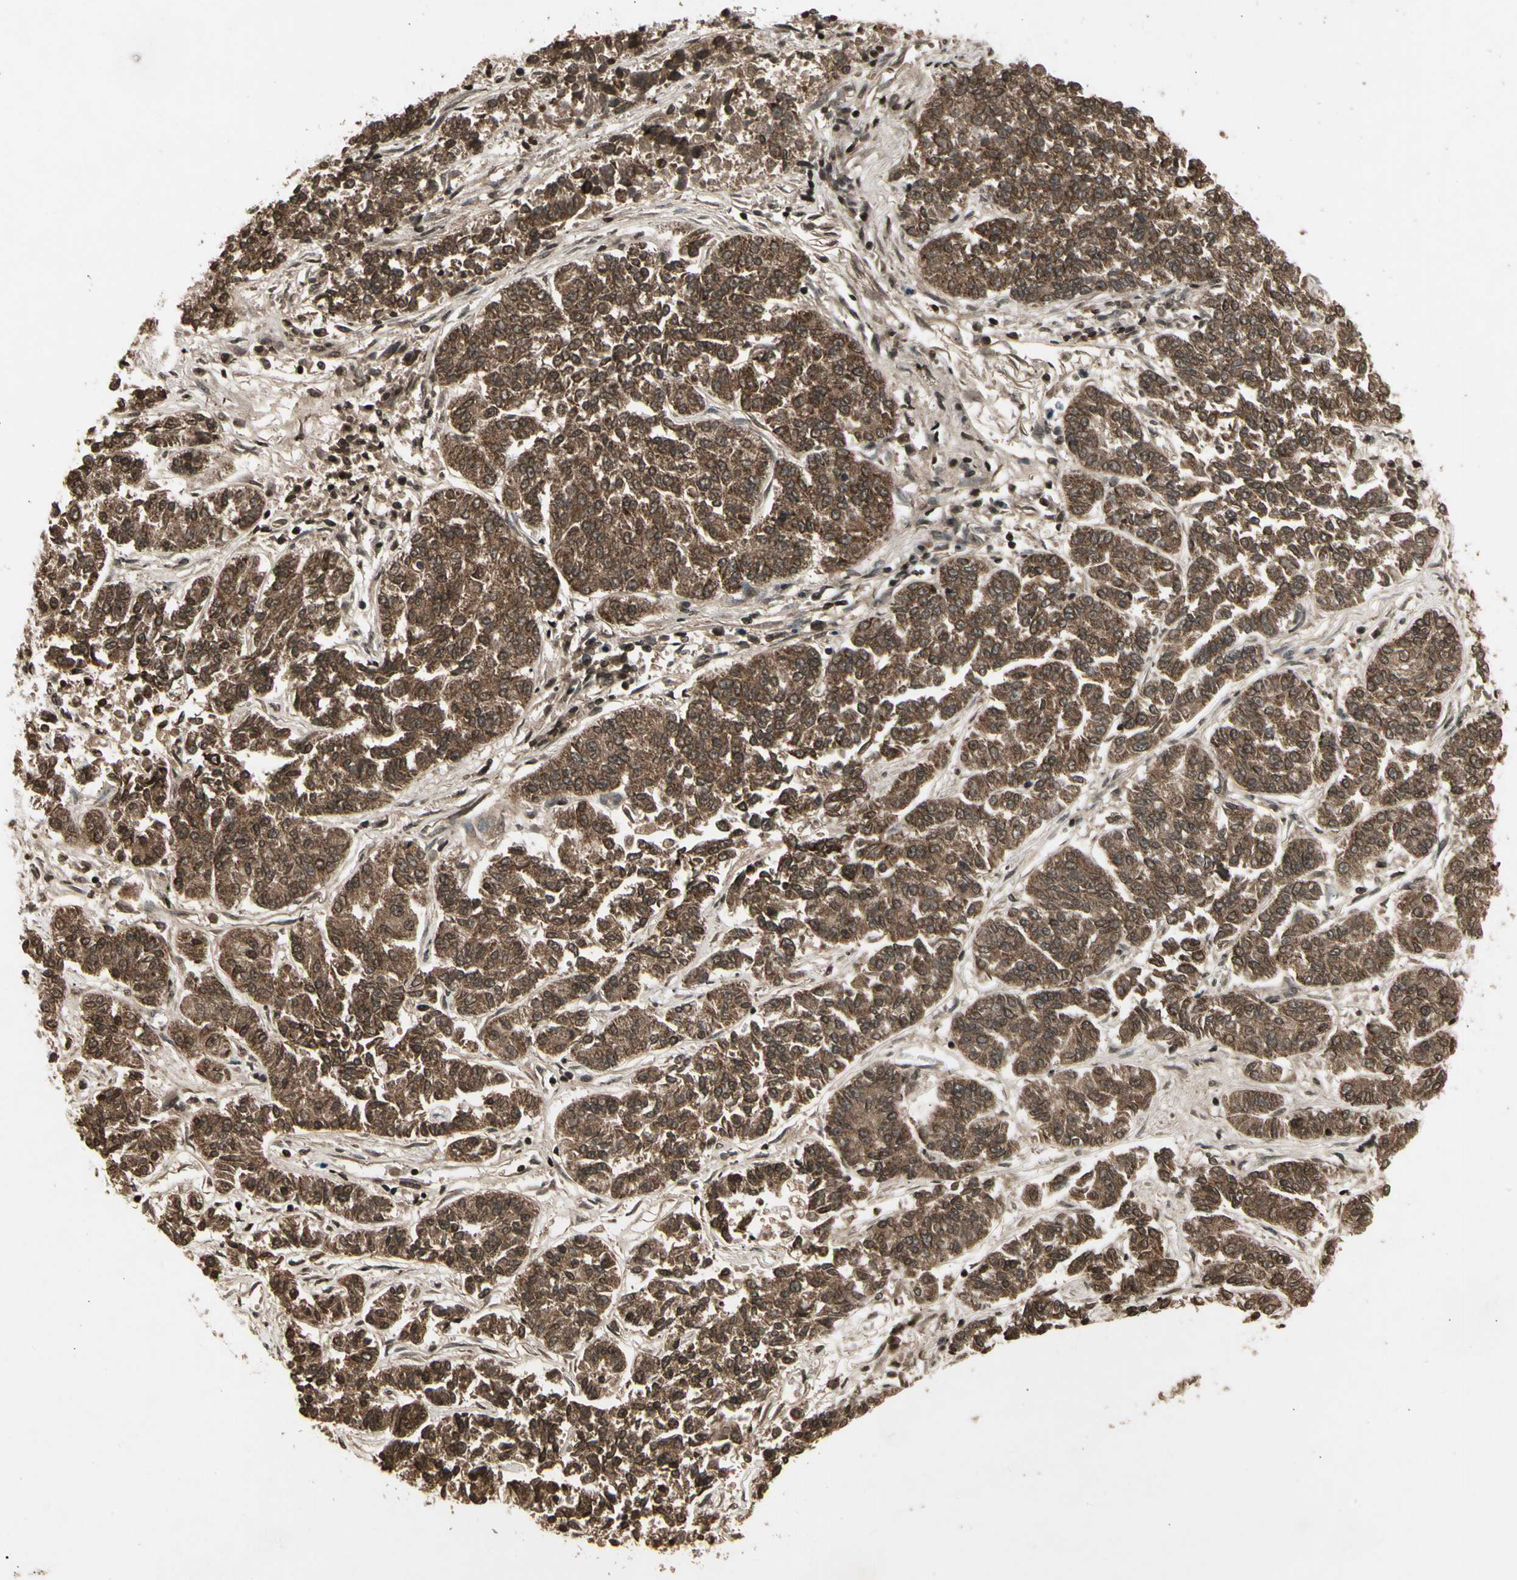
{"staining": {"intensity": "strong", "quantity": ">75%", "location": "cytoplasmic/membranous"}, "tissue": "lung cancer", "cell_type": "Tumor cells", "image_type": "cancer", "snomed": [{"axis": "morphology", "description": "Adenocarcinoma, NOS"}, {"axis": "topography", "description": "Lung"}], "caption": "A photomicrograph of human lung cancer (adenocarcinoma) stained for a protein reveals strong cytoplasmic/membranous brown staining in tumor cells.", "gene": "GLRX", "patient": {"sex": "male", "age": 84}}